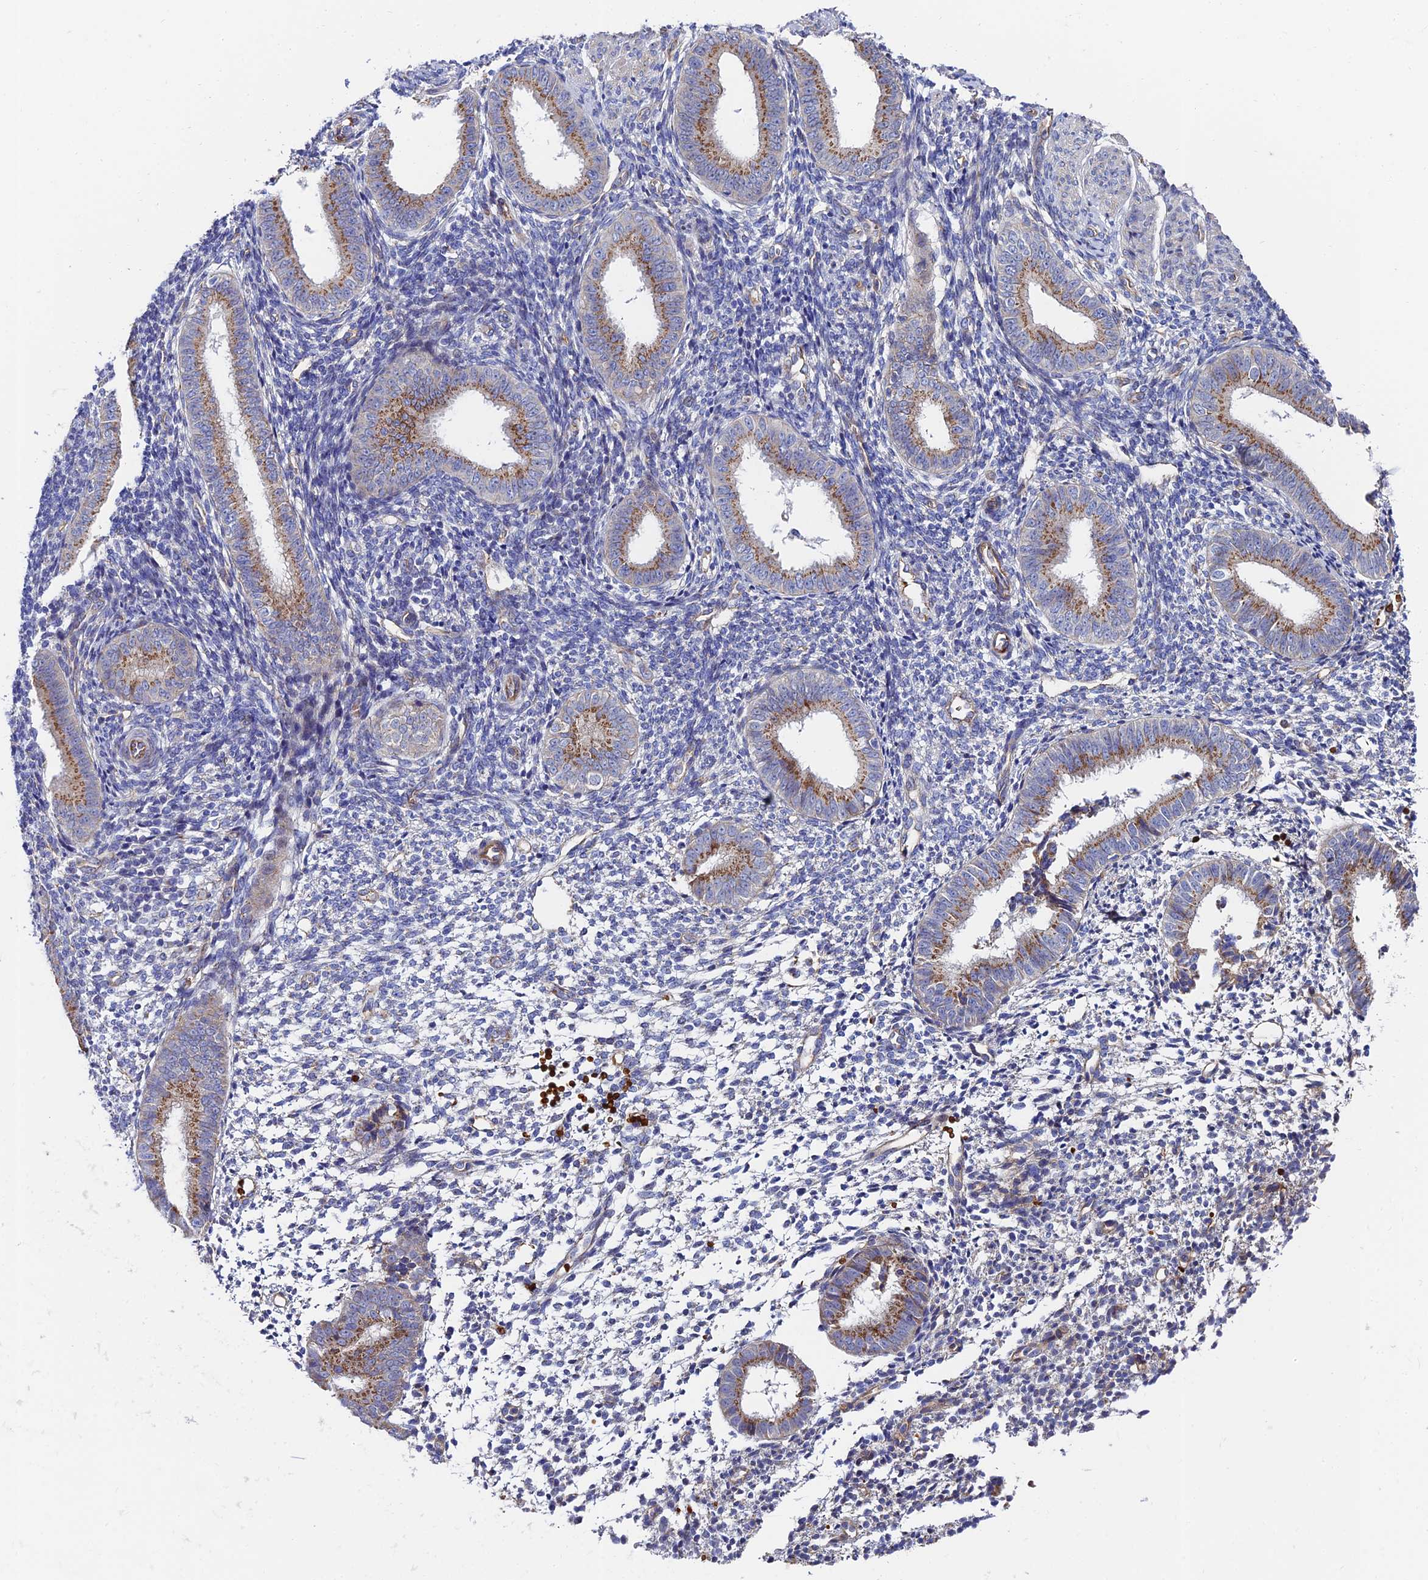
{"staining": {"intensity": "negative", "quantity": "none", "location": "none"}, "tissue": "endometrium", "cell_type": "Cells in endometrial stroma", "image_type": "normal", "snomed": [{"axis": "morphology", "description": "Normal tissue, NOS"}, {"axis": "topography", "description": "Uterus"}, {"axis": "topography", "description": "Endometrium"}], "caption": "Image shows no protein positivity in cells in endometrial stroma of benign endometrium.", "gene": "ADGRF3", "patient": {"sex": "female", "age": 48}}